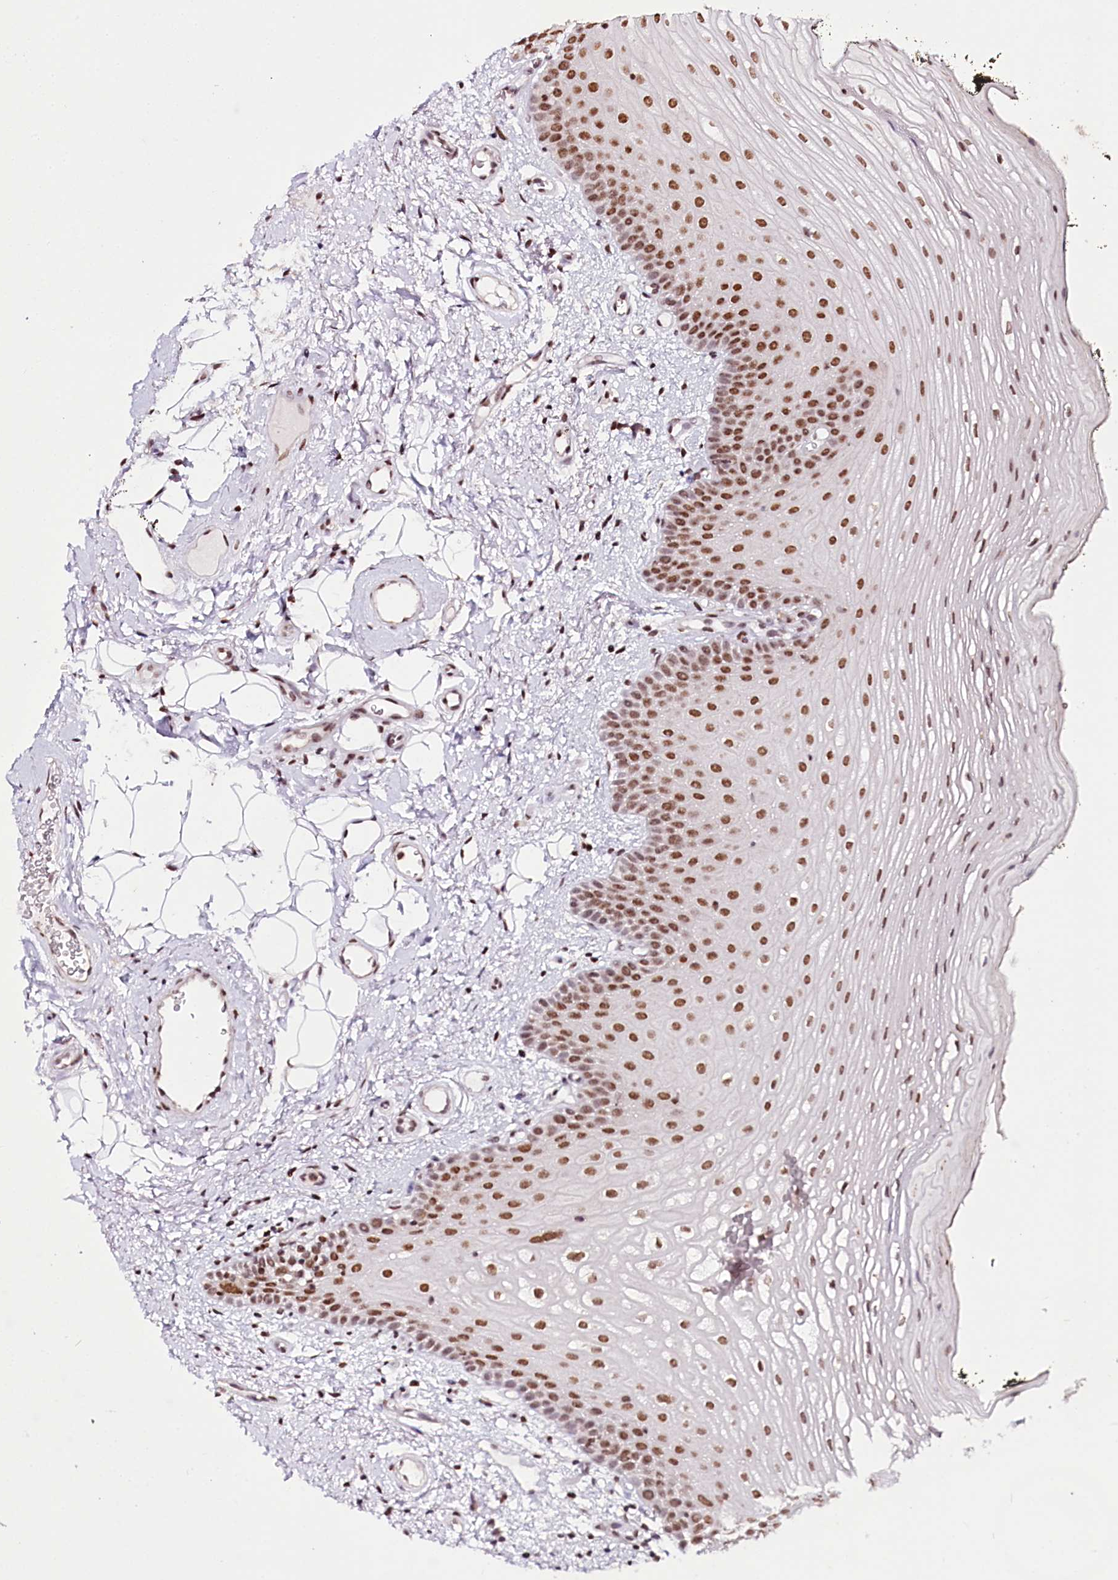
{"staining": {"intensity": "moderate", "quantity": ">75%", "location": "nuclear"}, "tissue": "oral mucosa", "cell_type": "Squamous epithelial cells", "image_type": "normal", "snomed": [{"axis": "morphology", "description": "No evidence of malignacy"}, {"axis": "topography", "description": "Oral tissue"}, {"axis": "topography", "description": "Head-Neck"}], "caption": "Oral mucosa stained for a protein (brown) shows moderate nuclear positive expression in about >75% of squamous epithelial cells.", "gene": "SMARCE1", "patient": {"sex": "male", "age": 68}}